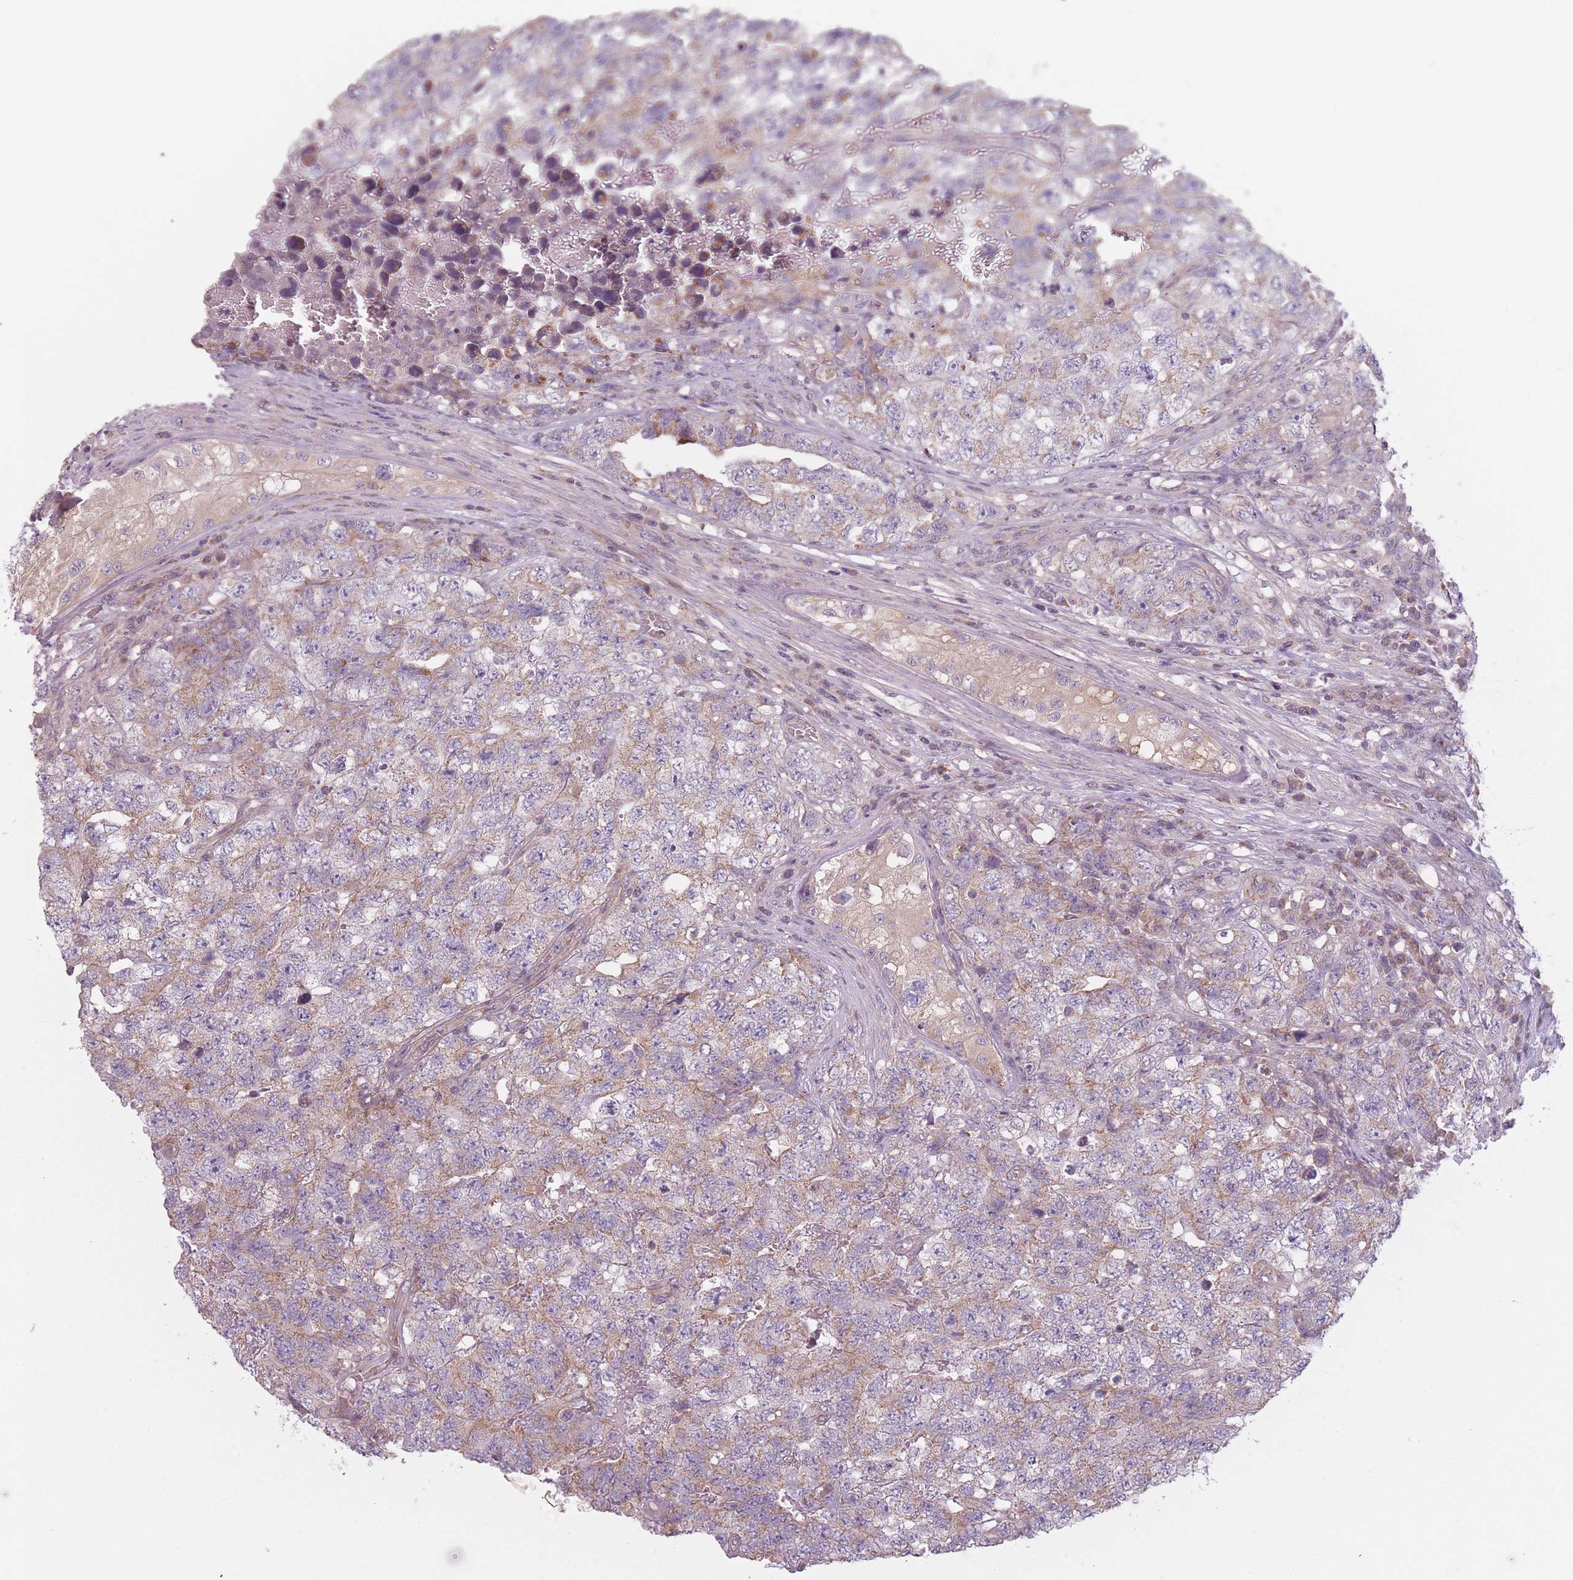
{"staining": {"intensity": "weak", "quantity": "<25%", "location": "cytoplasmic/membranous"}, "tissue": "testis cancer", "cell_type": "Tumor cells", "image_type": "cancer", "snomed": [{"axis": "morphology", "description": "Carcinoma, Embryonal, NOS"}, {"axis": "topography", "description": "Testis"}], "caption": "DAB immunohistochemical staining of human testis cancer reveals no significant expression in tumor cells.", "gene": "NT5DC2", "patient": {"sex": "male", "age": 31}}